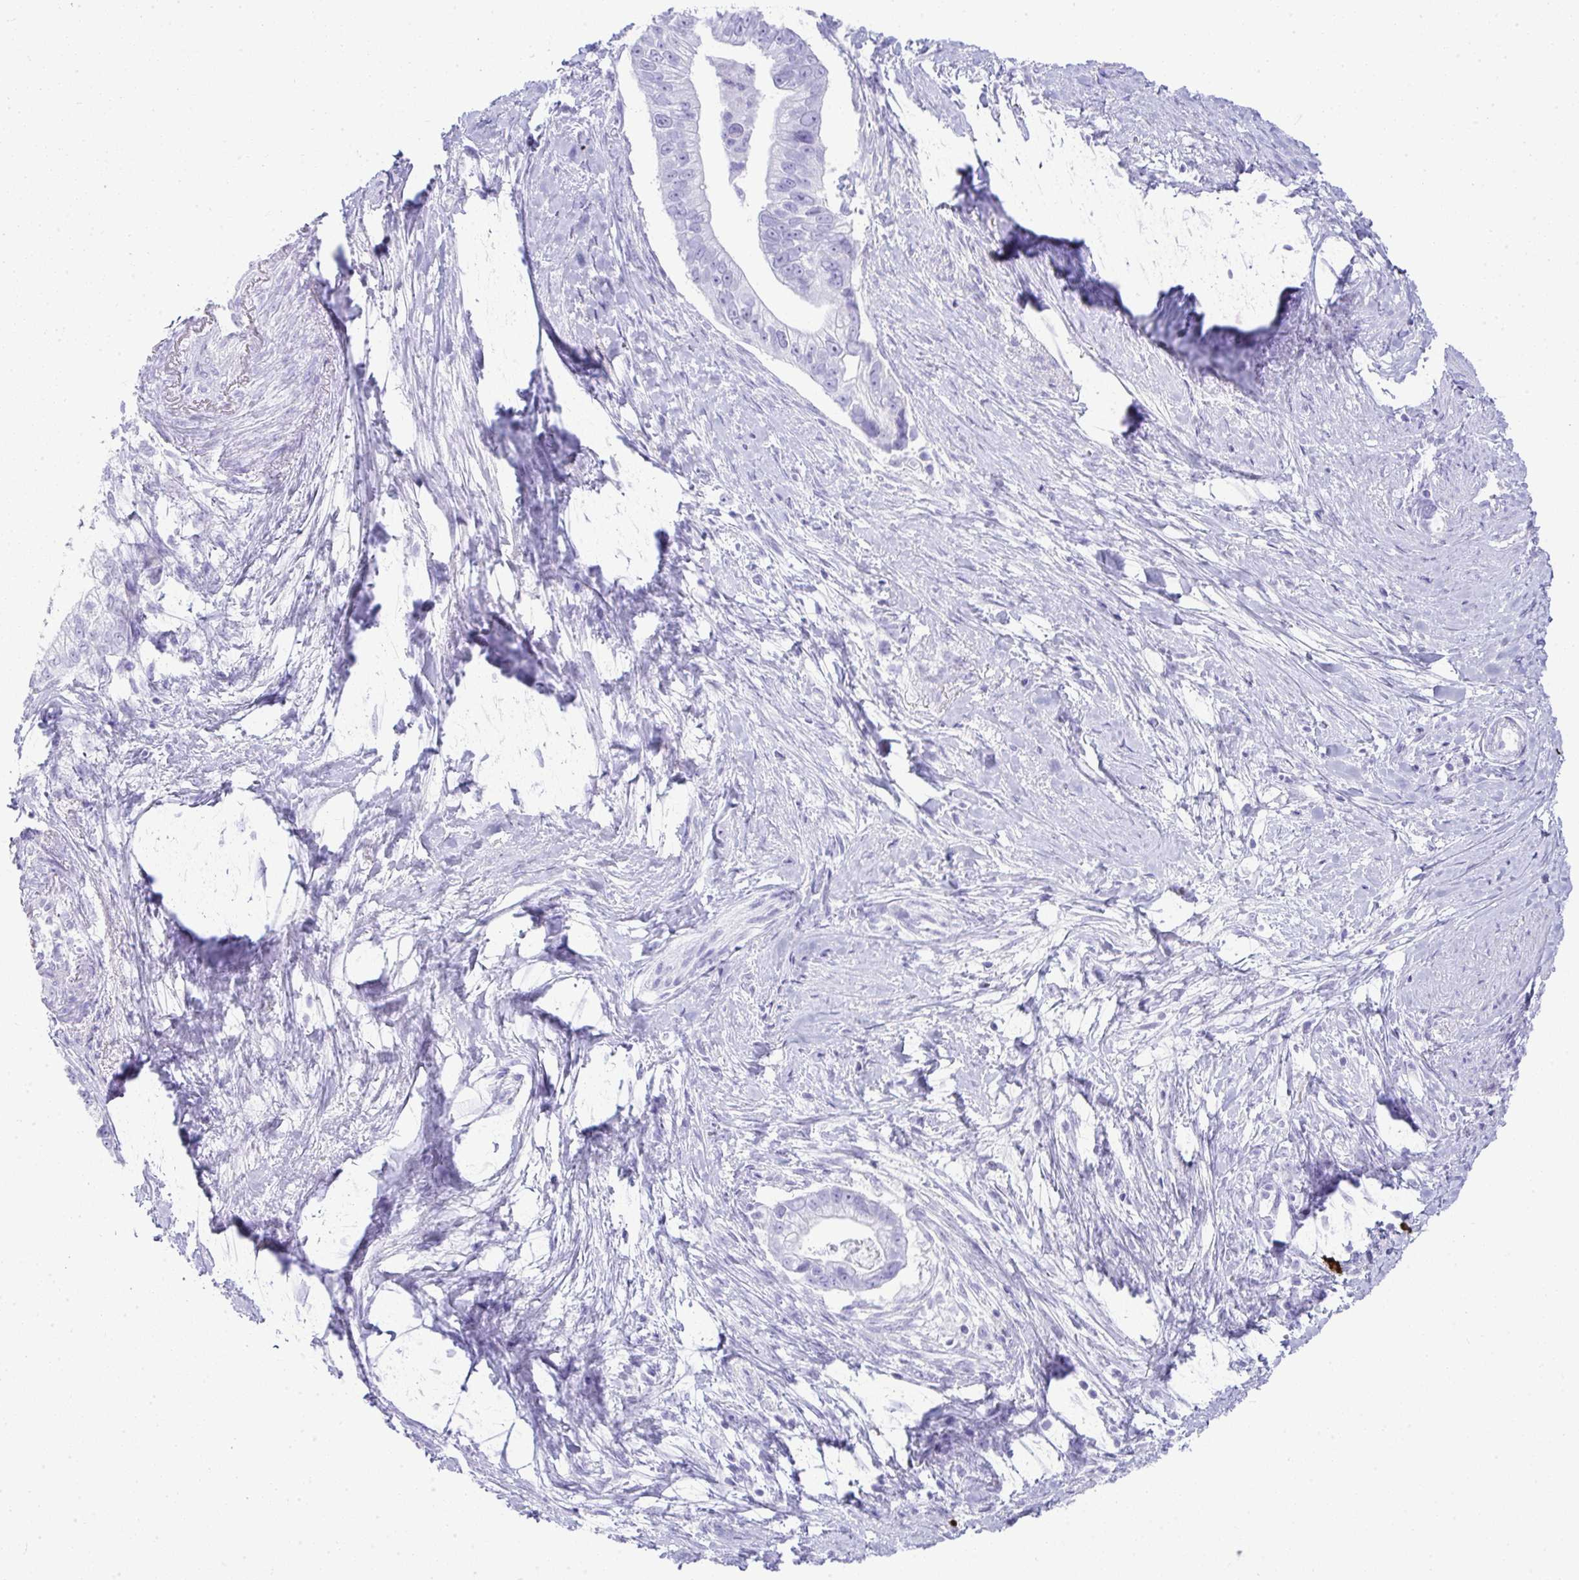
{"staining": {"intensity": "negative", "quantity": "none", "location": "none"}, "tissue": "pancreatic cancer", "cell_type": "Tumor cells", "image_type": "cancer", "snomed": [{"axis": "morphology", "description": "Adenocarcinoma, NOS"}, {"axis": "topography", "description": "Pancreas"}], "caption": "There is no significant staining in tumor cells of pancreatic adenocarcinoma.", "gene": "CDADC1", "patient": {"sex": "male", "age": 70}}